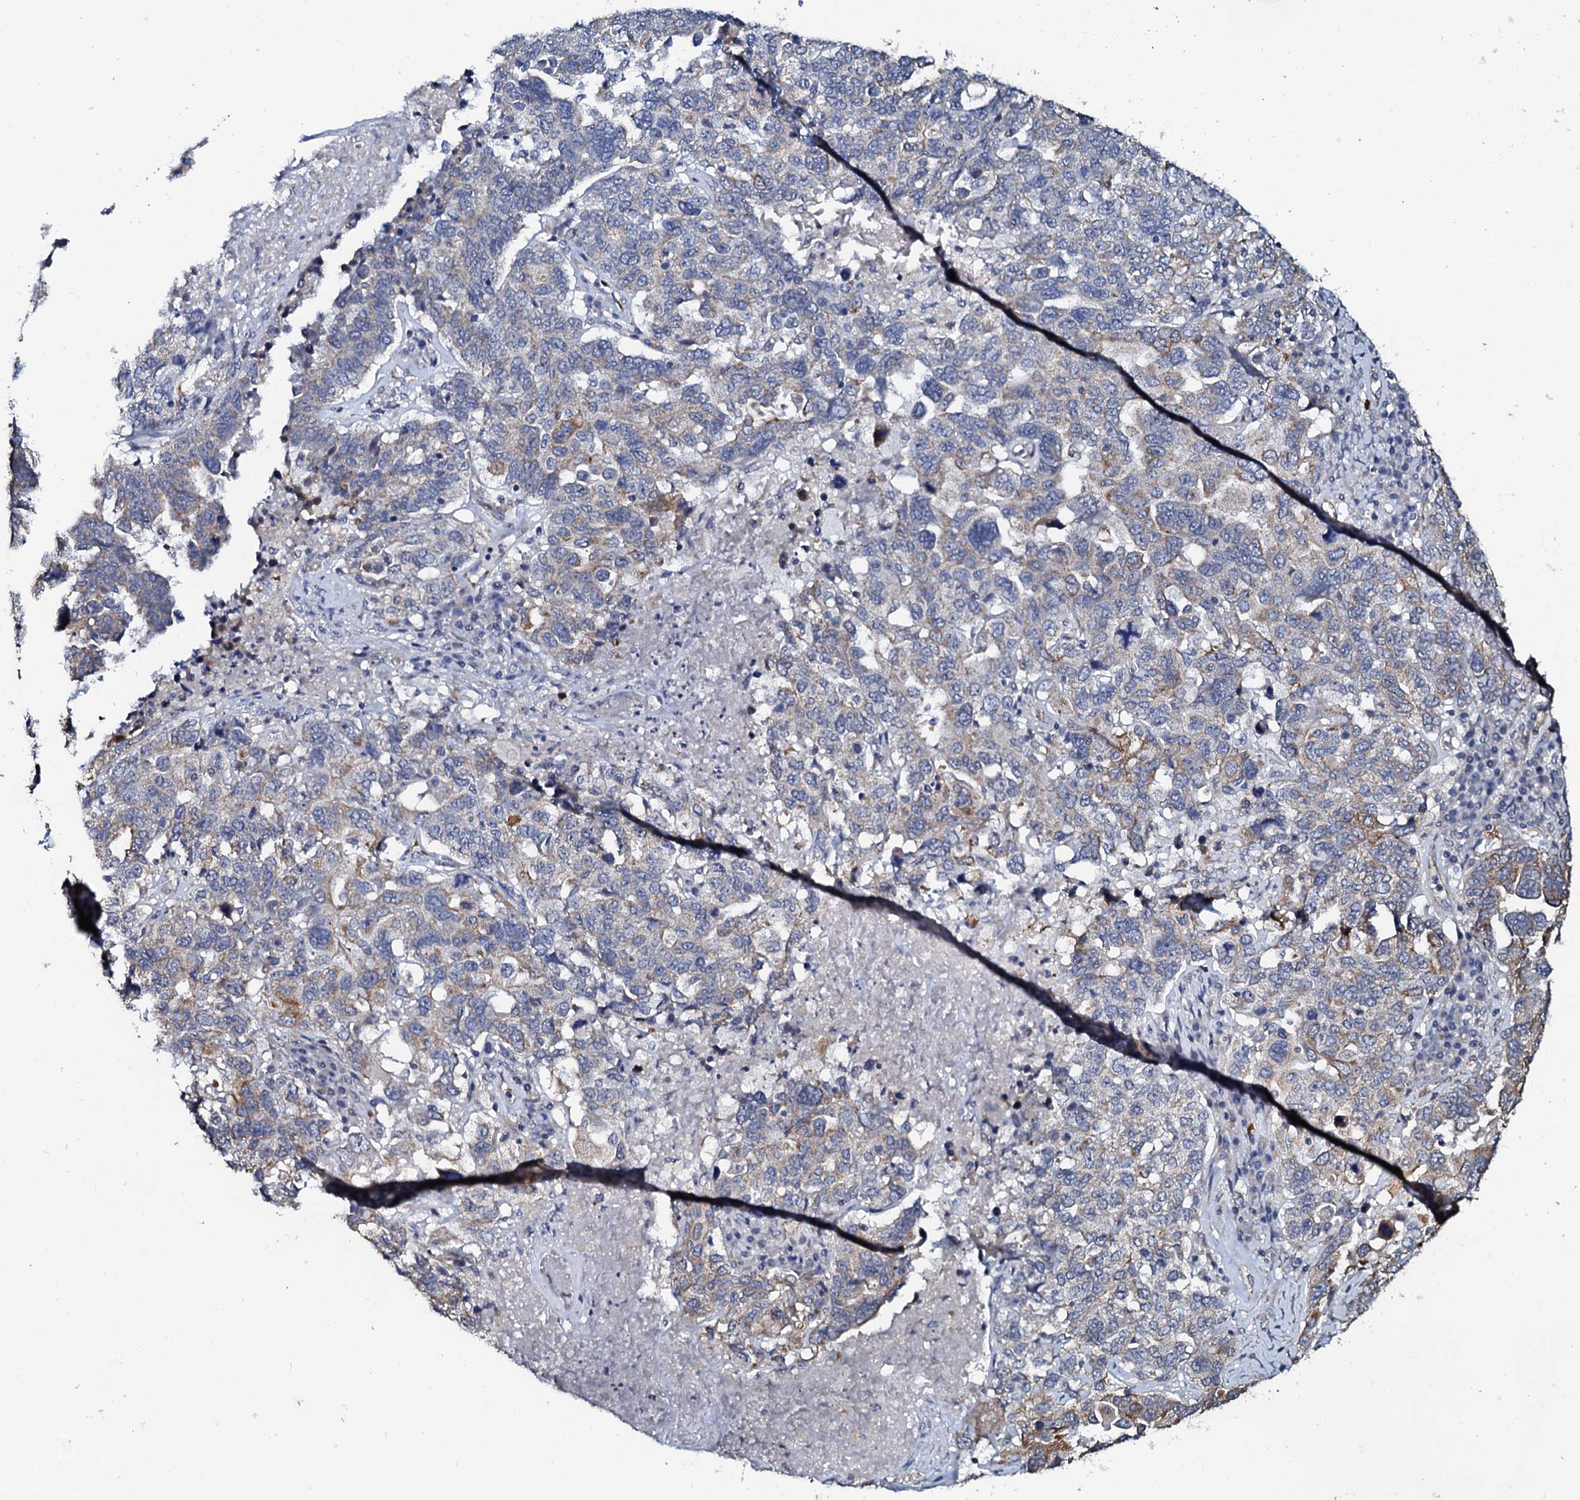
{"staining": {"intensity": "weak", "quantity": "<25%", "location": "cytoplasmic/membranous"}, "tissue": "ovarian cancer", "cell_type": "Tumor cells", "image_type": "cancer", "snomed": [{"axis": "morphology", "description": "Carcinoma, endometroid"}, {"axis": "topography", "description": "Ovary"}], "caption": "Tumor cells are negative for brown protein staining in ovarian cancer.", "gene": "GLCE", "patient": {"sex": "female", "age": 62}}